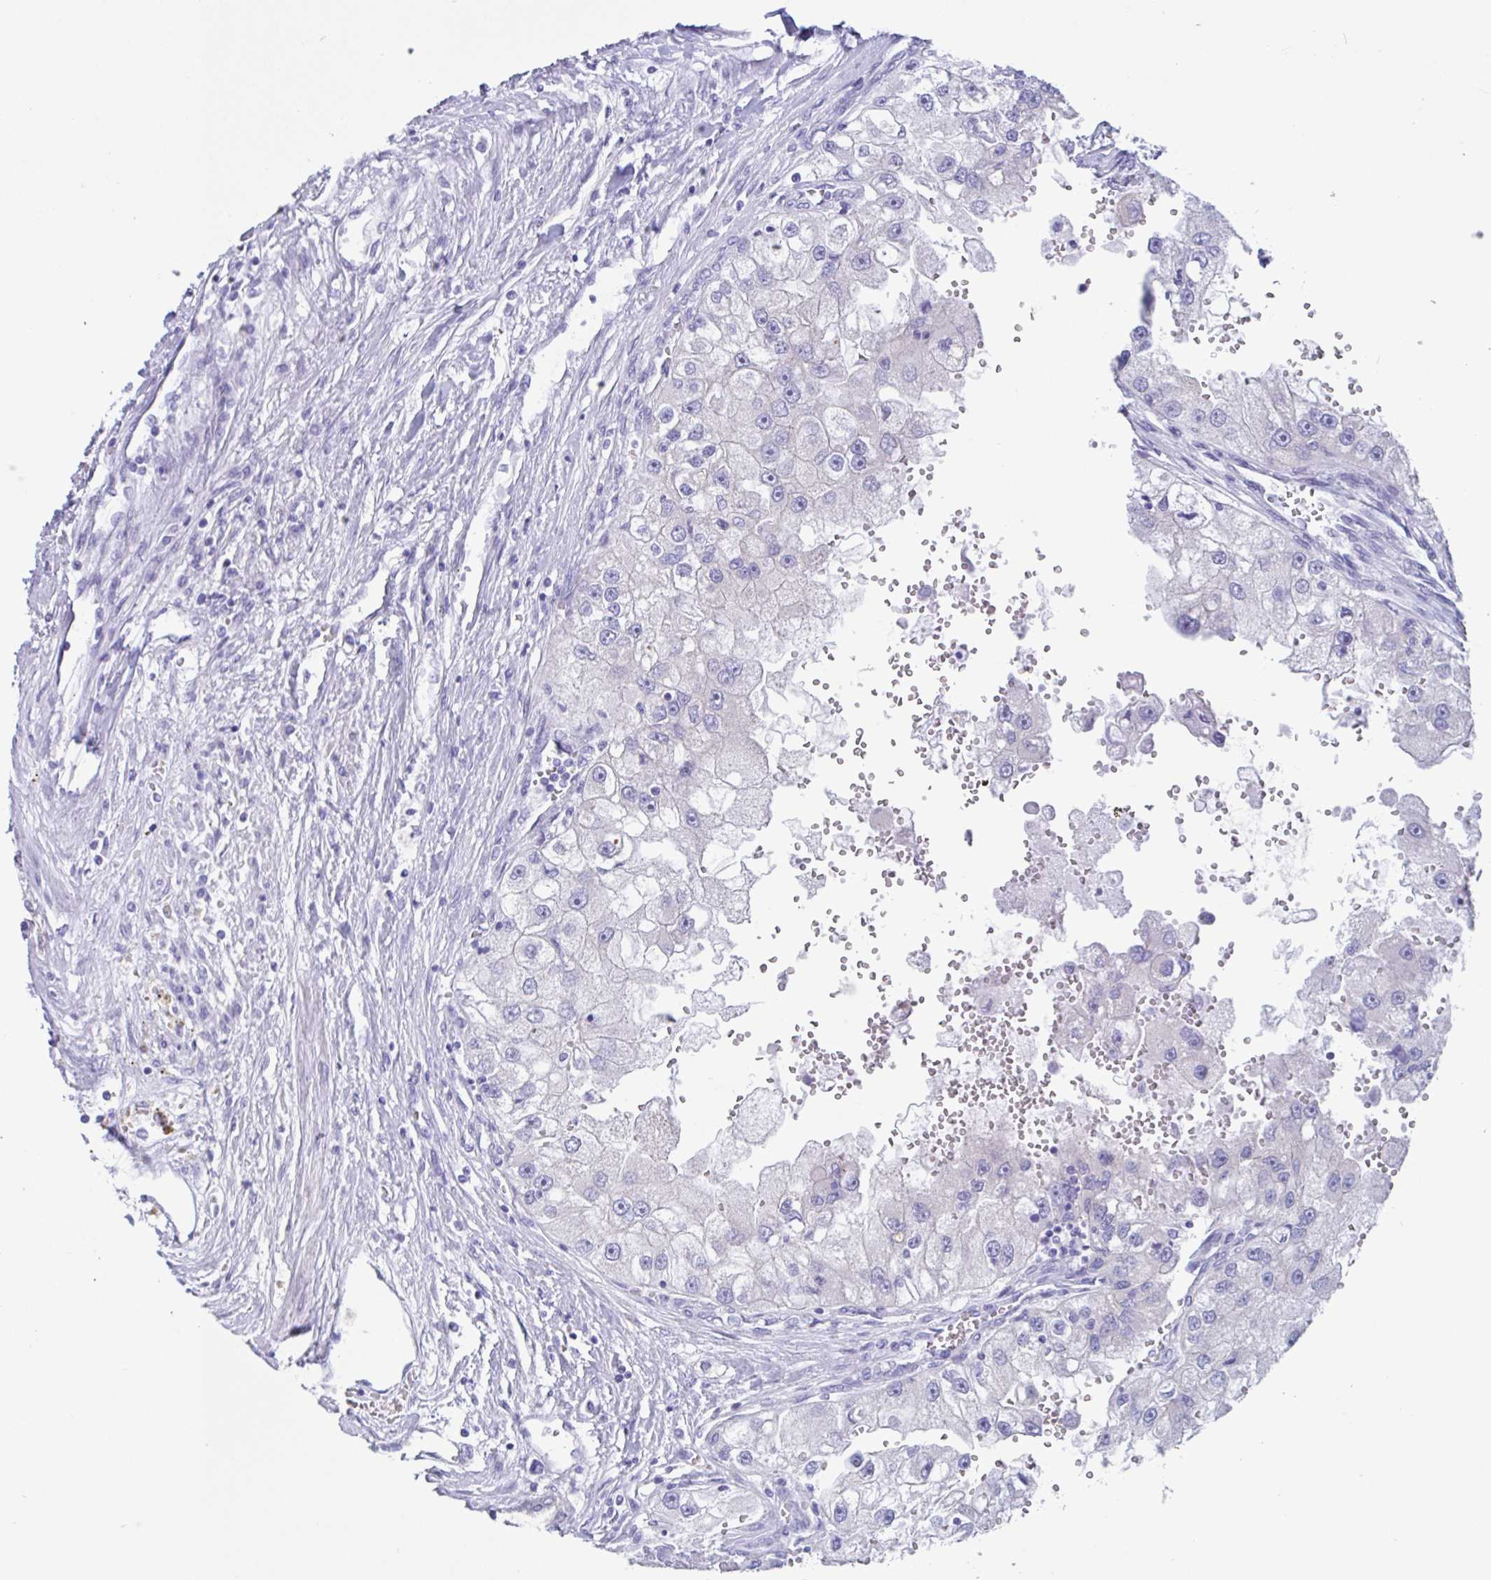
{"staining": {"intensity": "negative", "quantity": "none", "location": "none"}, "tissue": "renal cancer", "cell_type": "Tumor cells", "image_type": "cancer", "snomed": [{"axis": "morphology", "description": "Adenocarcinoma, NOS"}, {"axis": "topography", "description": "Kidney"}], "caption": "Tumor cells are negative for brown protein staining in renal adenocarcinoma. (DAB (3,3'-diaminobenzidine) immunohistochemistry, high magnification).", "gene": "OR6N2", "patient": {"sex": "male", "age": 63}}